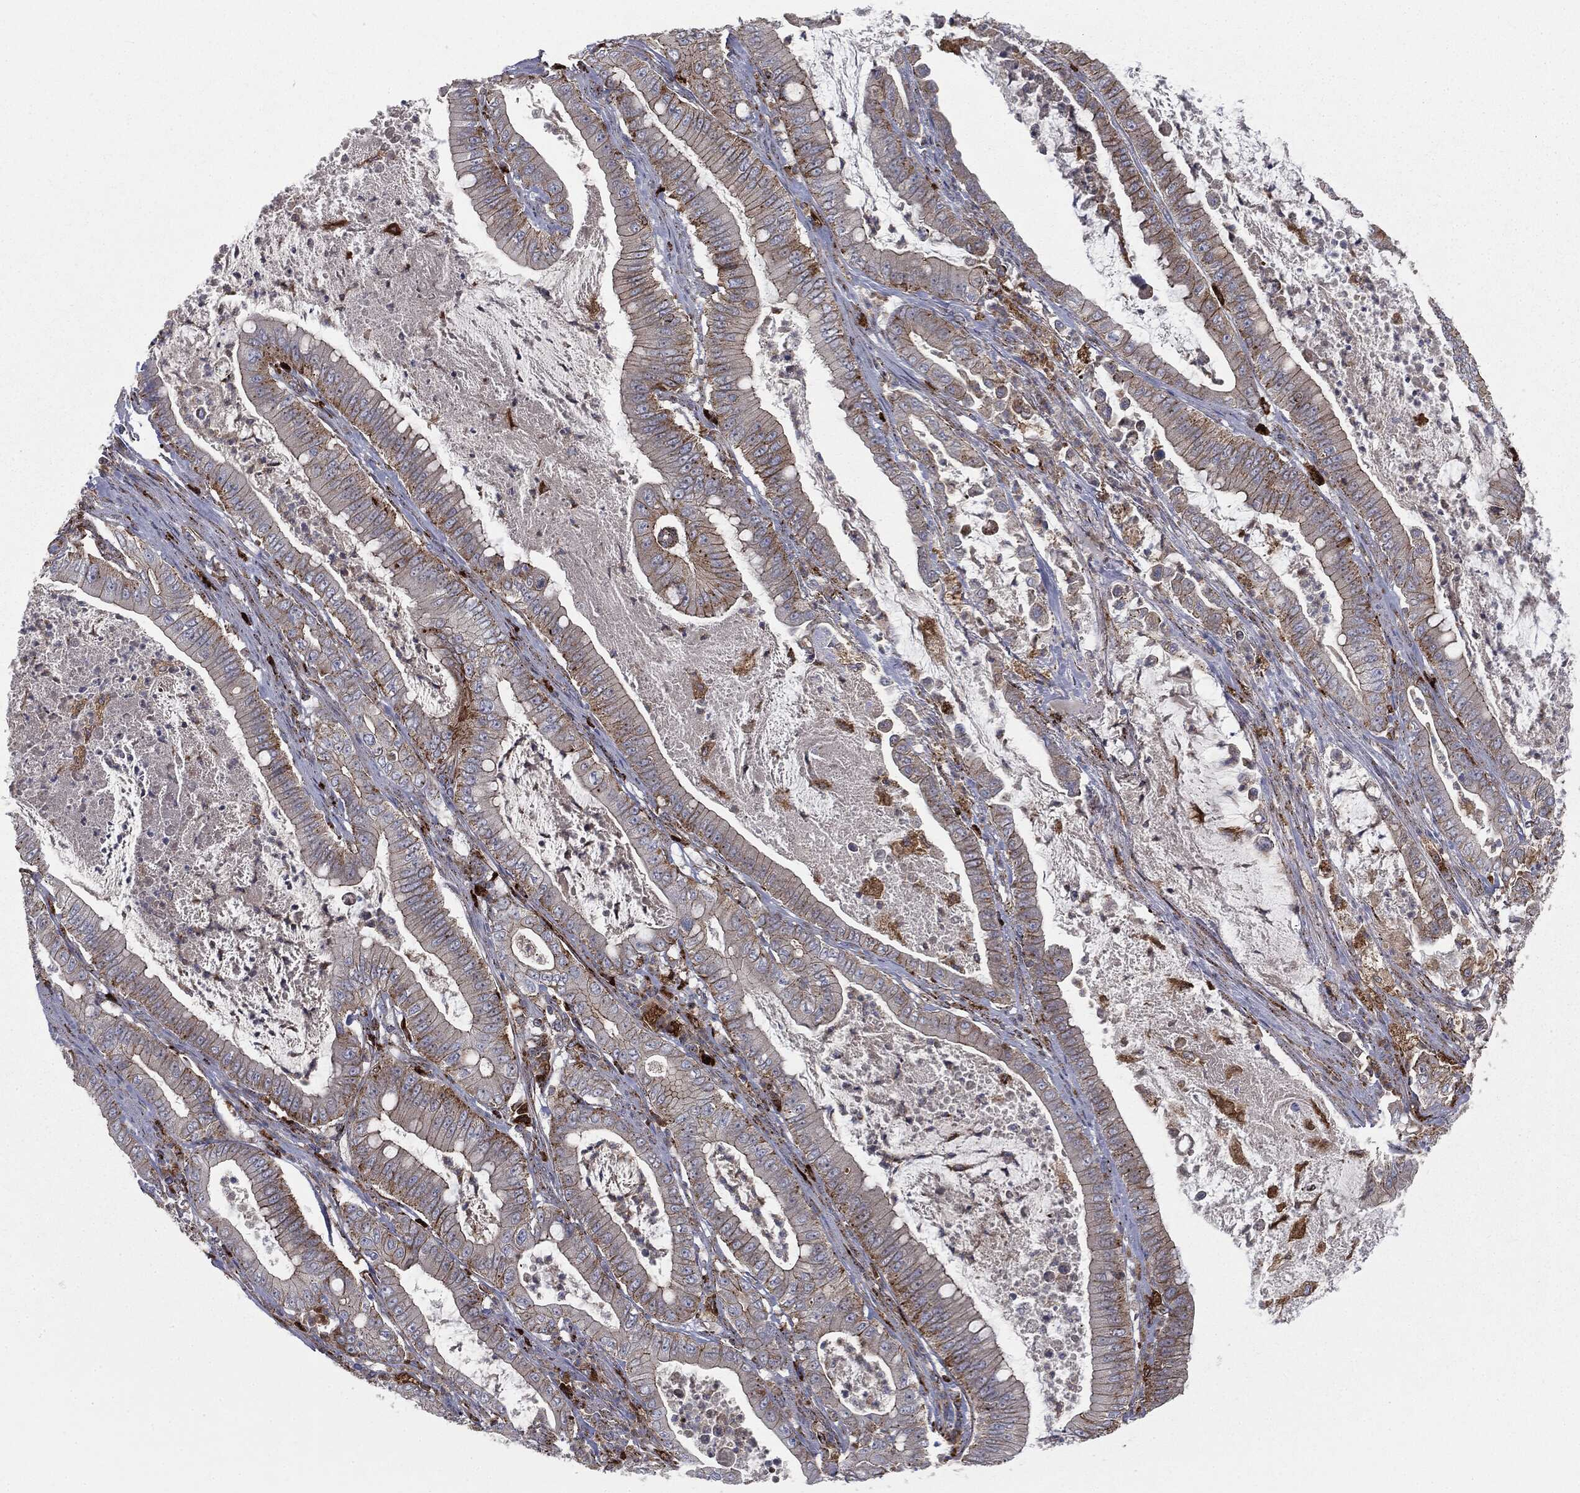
{"staining": {"intensity": "strong", "quantity": "<25%", "location": "cytoplasmic/membranous"}, "tissue": "pancreatic cancer", "cell_type": "Tumor cells", "image_type": "cancer", "snomed": [{"axis": "morphology", "description": "Adenocarcinoma, NOS"}, {"axis": "topography", "description": "Pancreas"}], "caption": "Brown immunohistochemical staining in human pancreatic cancer (adenocarcinoma) exhibits strong cytoplasmic/membranous positivity in approximately <25% of tumor cells.", "gene": "CTSA", "patient": {"sex": "male", "age": 71}}